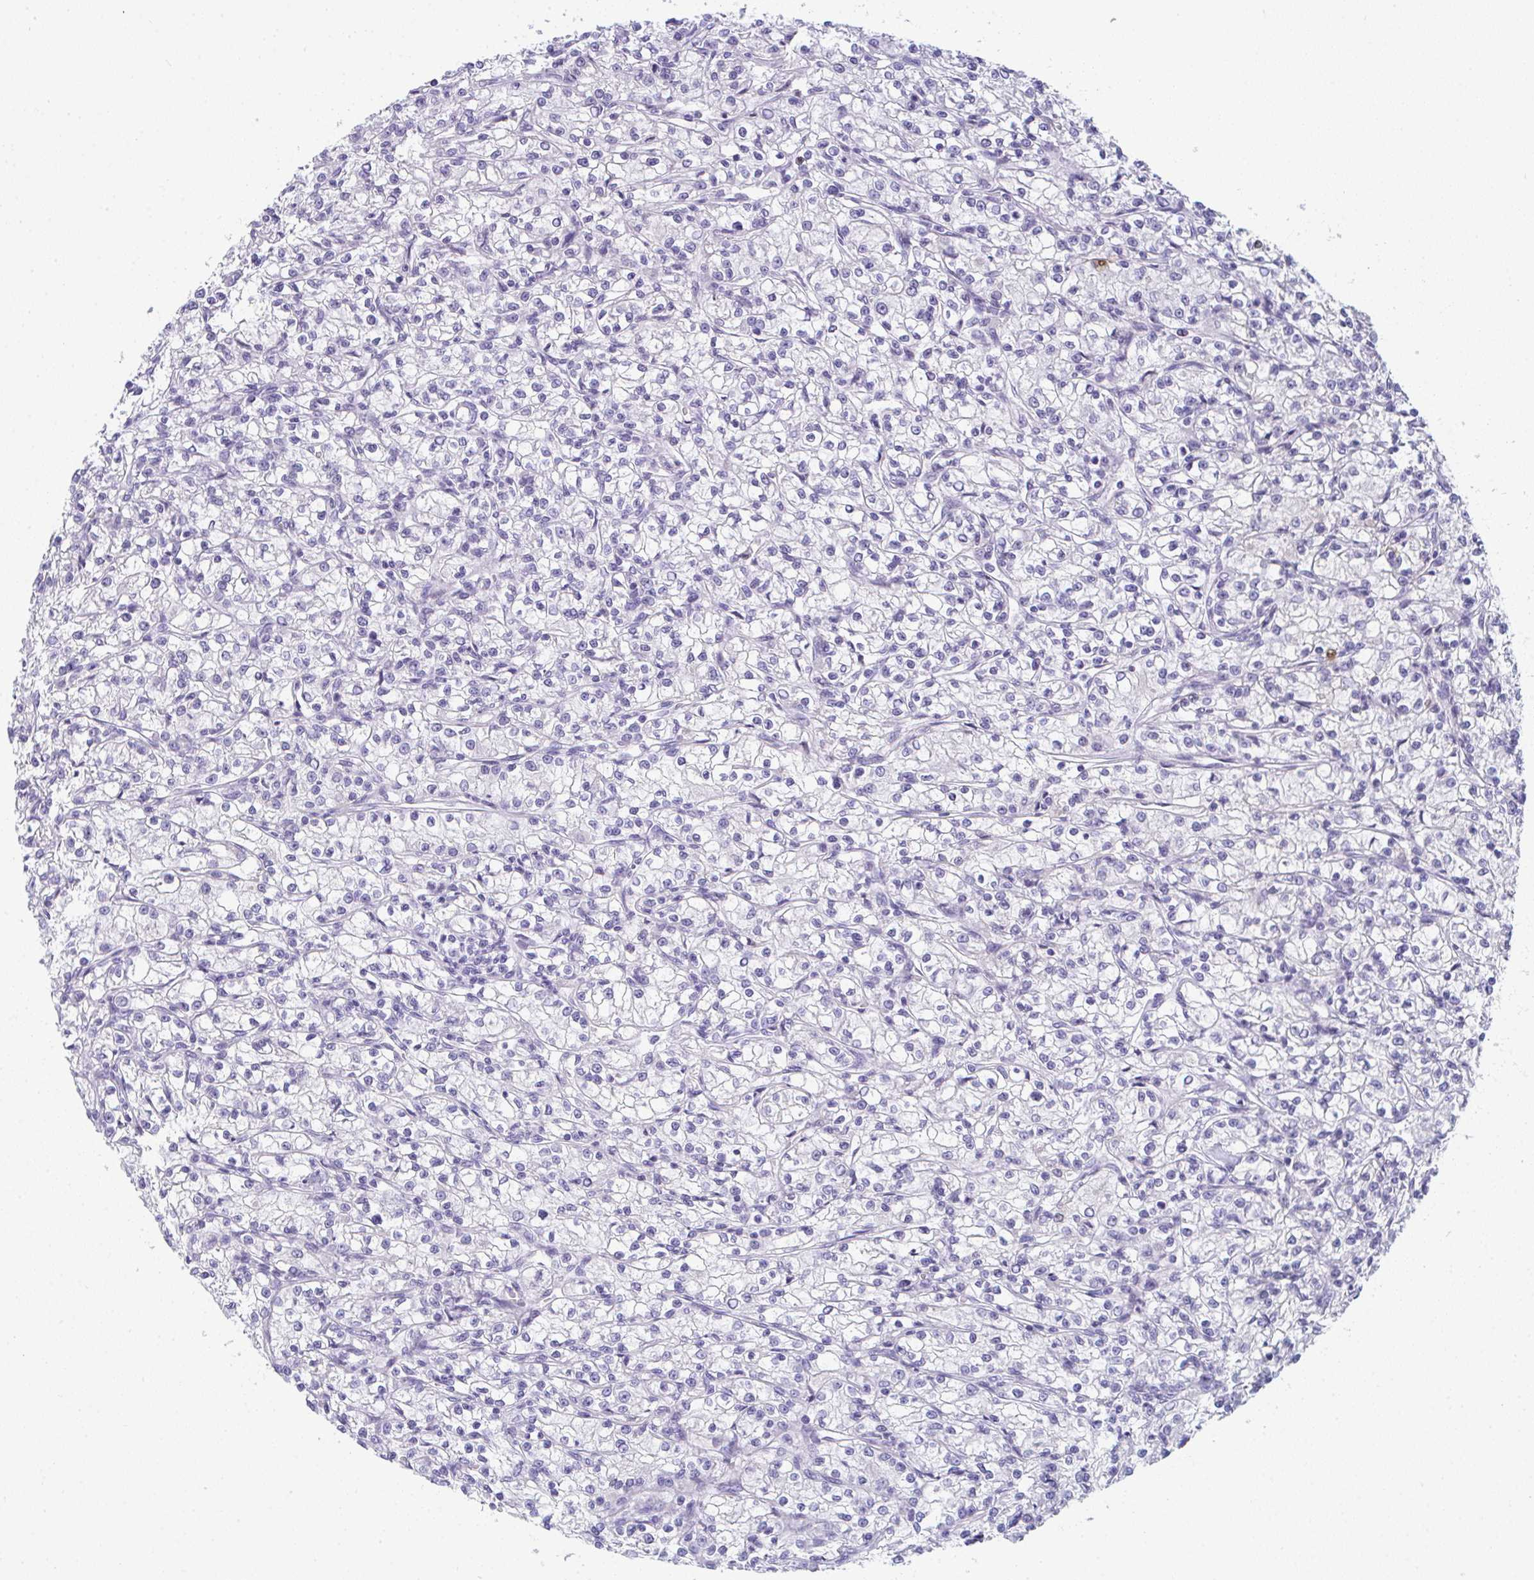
{"staining": {"intensity": "negative", "quantity": "none", "location": "none"}, "tissue": "renal cancer", "cell_type": "Tumor cells", "image_type": "cancer", "snomed": [{"axis": "morphology", "description": "Adenocarcinoma, NOS"}, {"axis": "topography", "description": "Kidney"}], "caption": "The micrograph exhibits no staining of tumor cells in adenocarcinoma (renal). (DAB (3,3'-diaminobenzidine) immunohistochemistry with hematoxylin counter stain).", "gene": "TTC30B", "patient": {"sex": "female", "age": 59}}